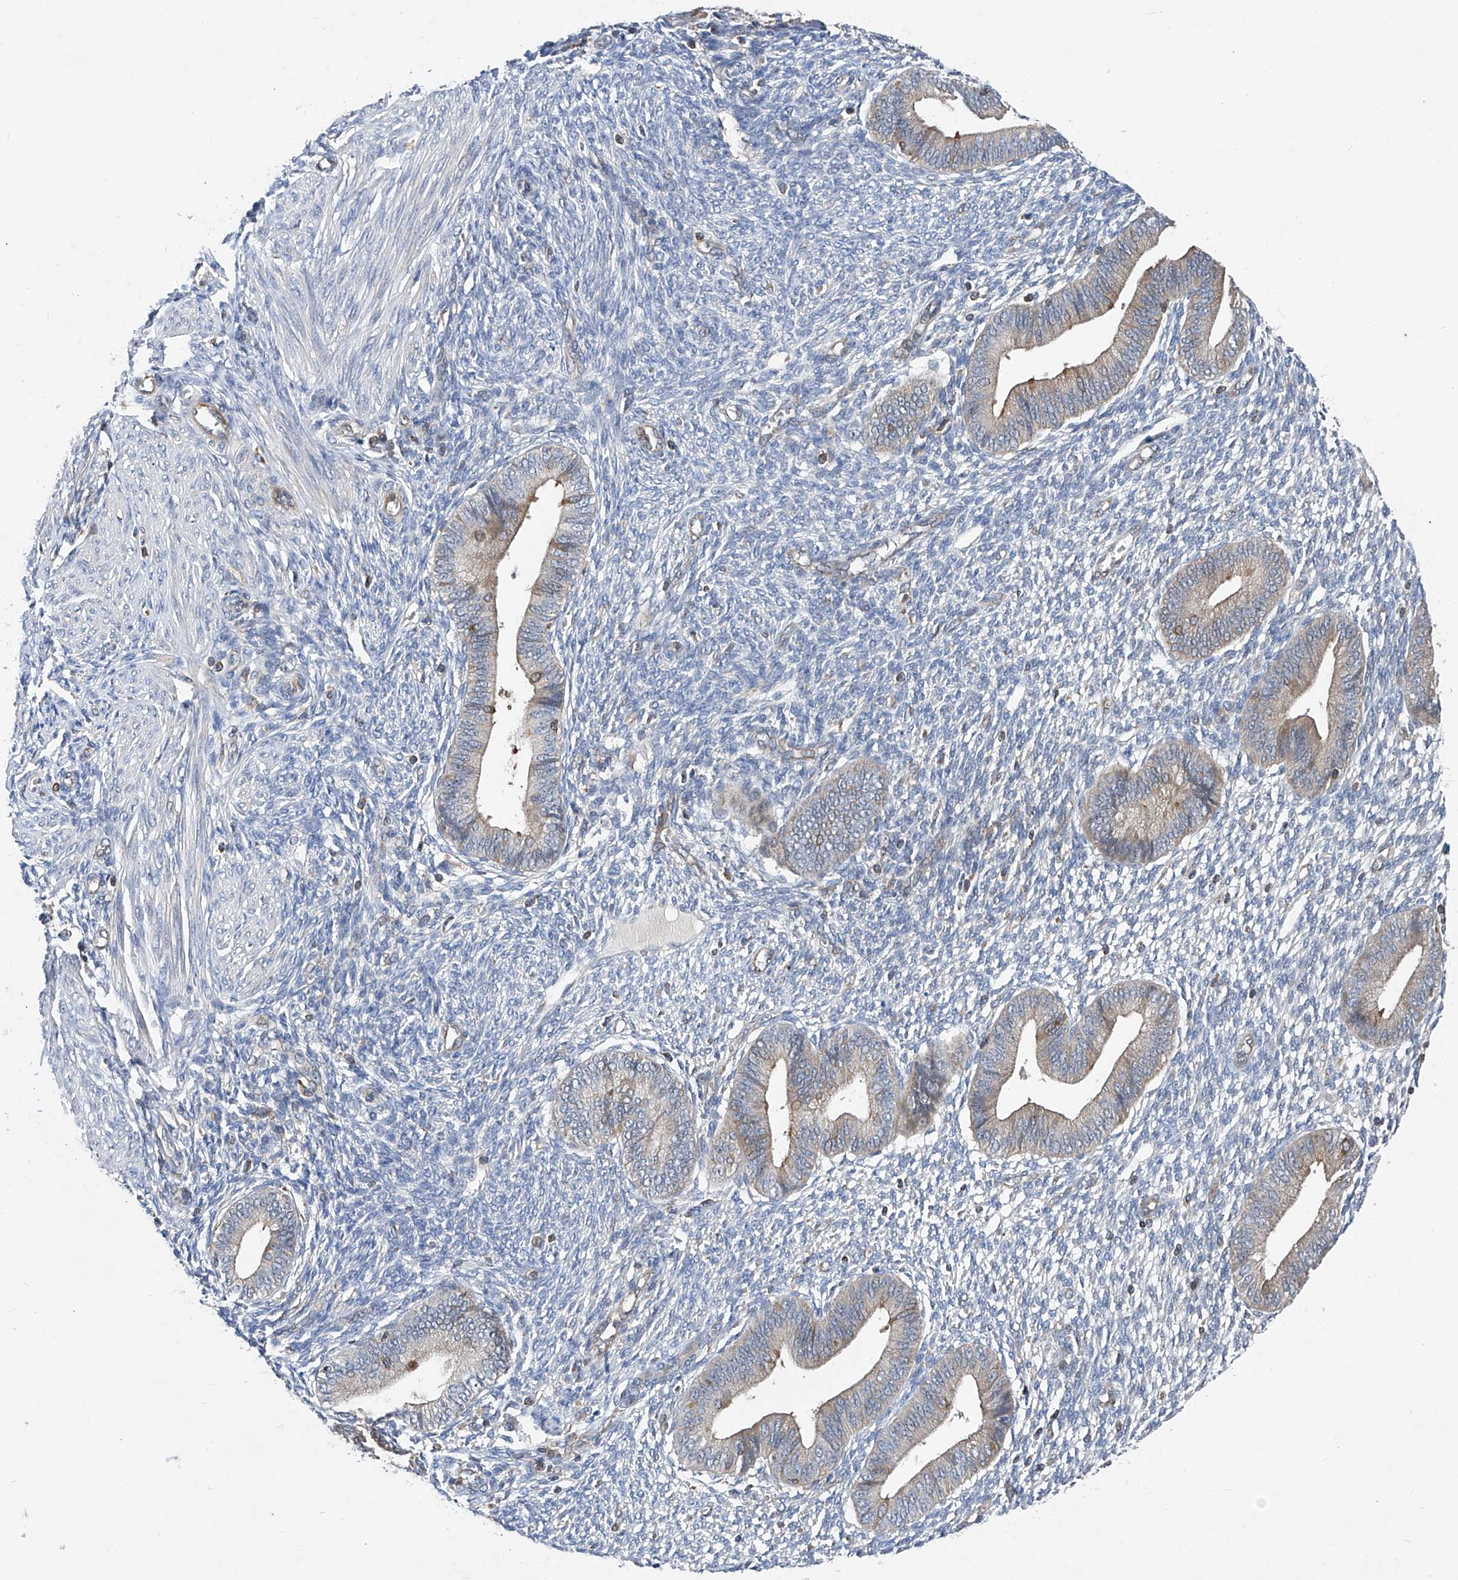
{"staining": {"intensity": "negative", "quantity": "none", "location": "none"}, "tissue": "endometrium", "cell_type": "Cells in endometrial stroma", "image_type": "normal", "snomed": [{"axis": "morphology", "description": "Normal tissue, NOS"}, {"axis": "topography", "description": "Endometrium"}], "caption": "High power microscopy photomicrograph of an immunohistochemistry (IHC) micrograph of normal endometrium, revealing no significant expression in cells in endometrial stroma.", "gene": "TRIM38", "patient": {"sex": "female", "age": 46}}